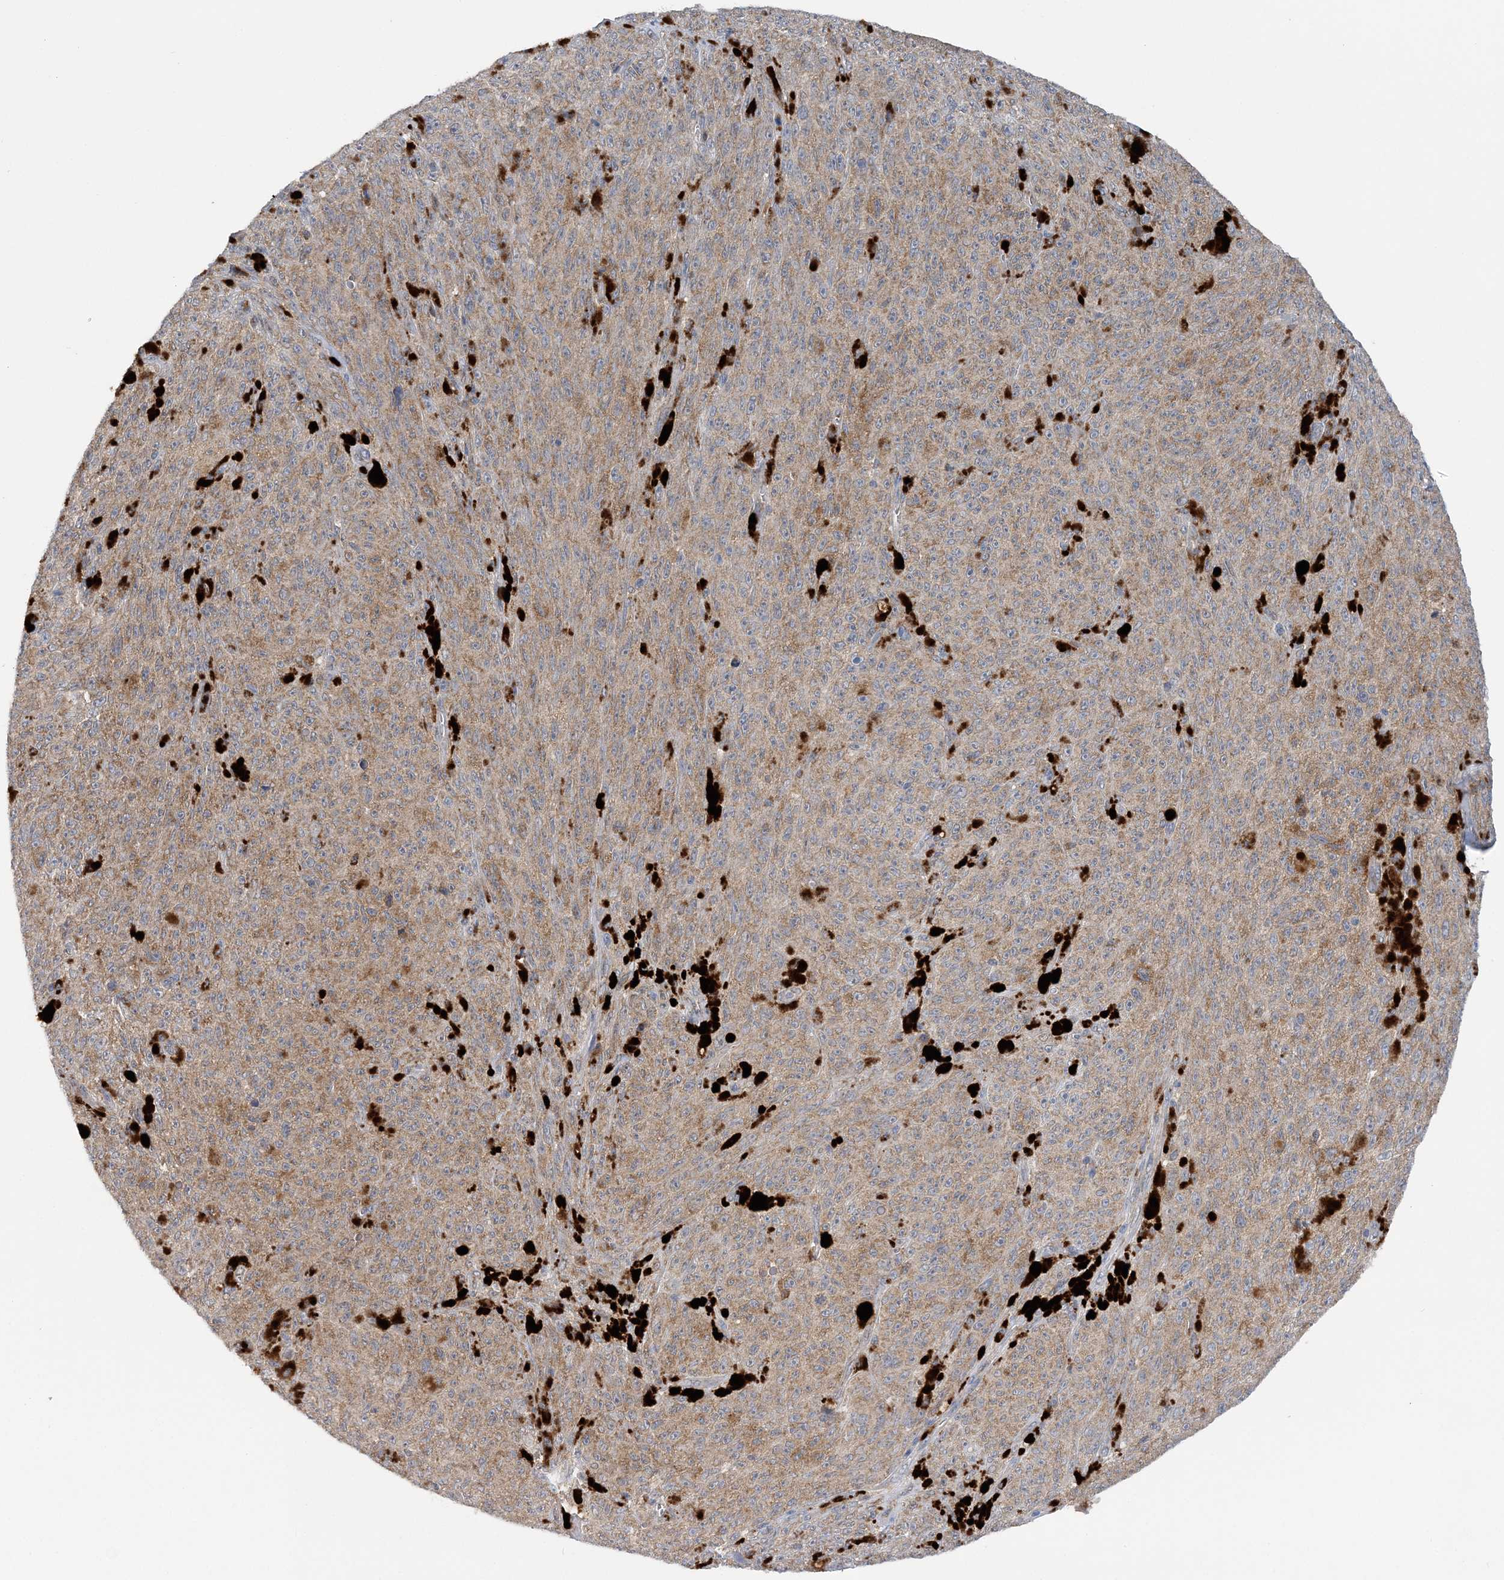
{"staining": {"intensity": "moderate", "quantity": ">75%", "location": "cytoplasmic/membranous"}, "tissue": "melanoma", "cell_type": "Tumor cells", "image_type": "cancer", "snomed": [{"axis": "morphology", "description": "Malignant melanoma, NOS"}, {"axis": "topography", "description": "Skin"}], "caption": "Immunohistochemical staining of melanoma exhibits medium levels of moderate cytoplasmic/membranous staining in about >75% of tumor cells.", "gene": "COPE", "patient": {"sex": "female", "age": 82}}